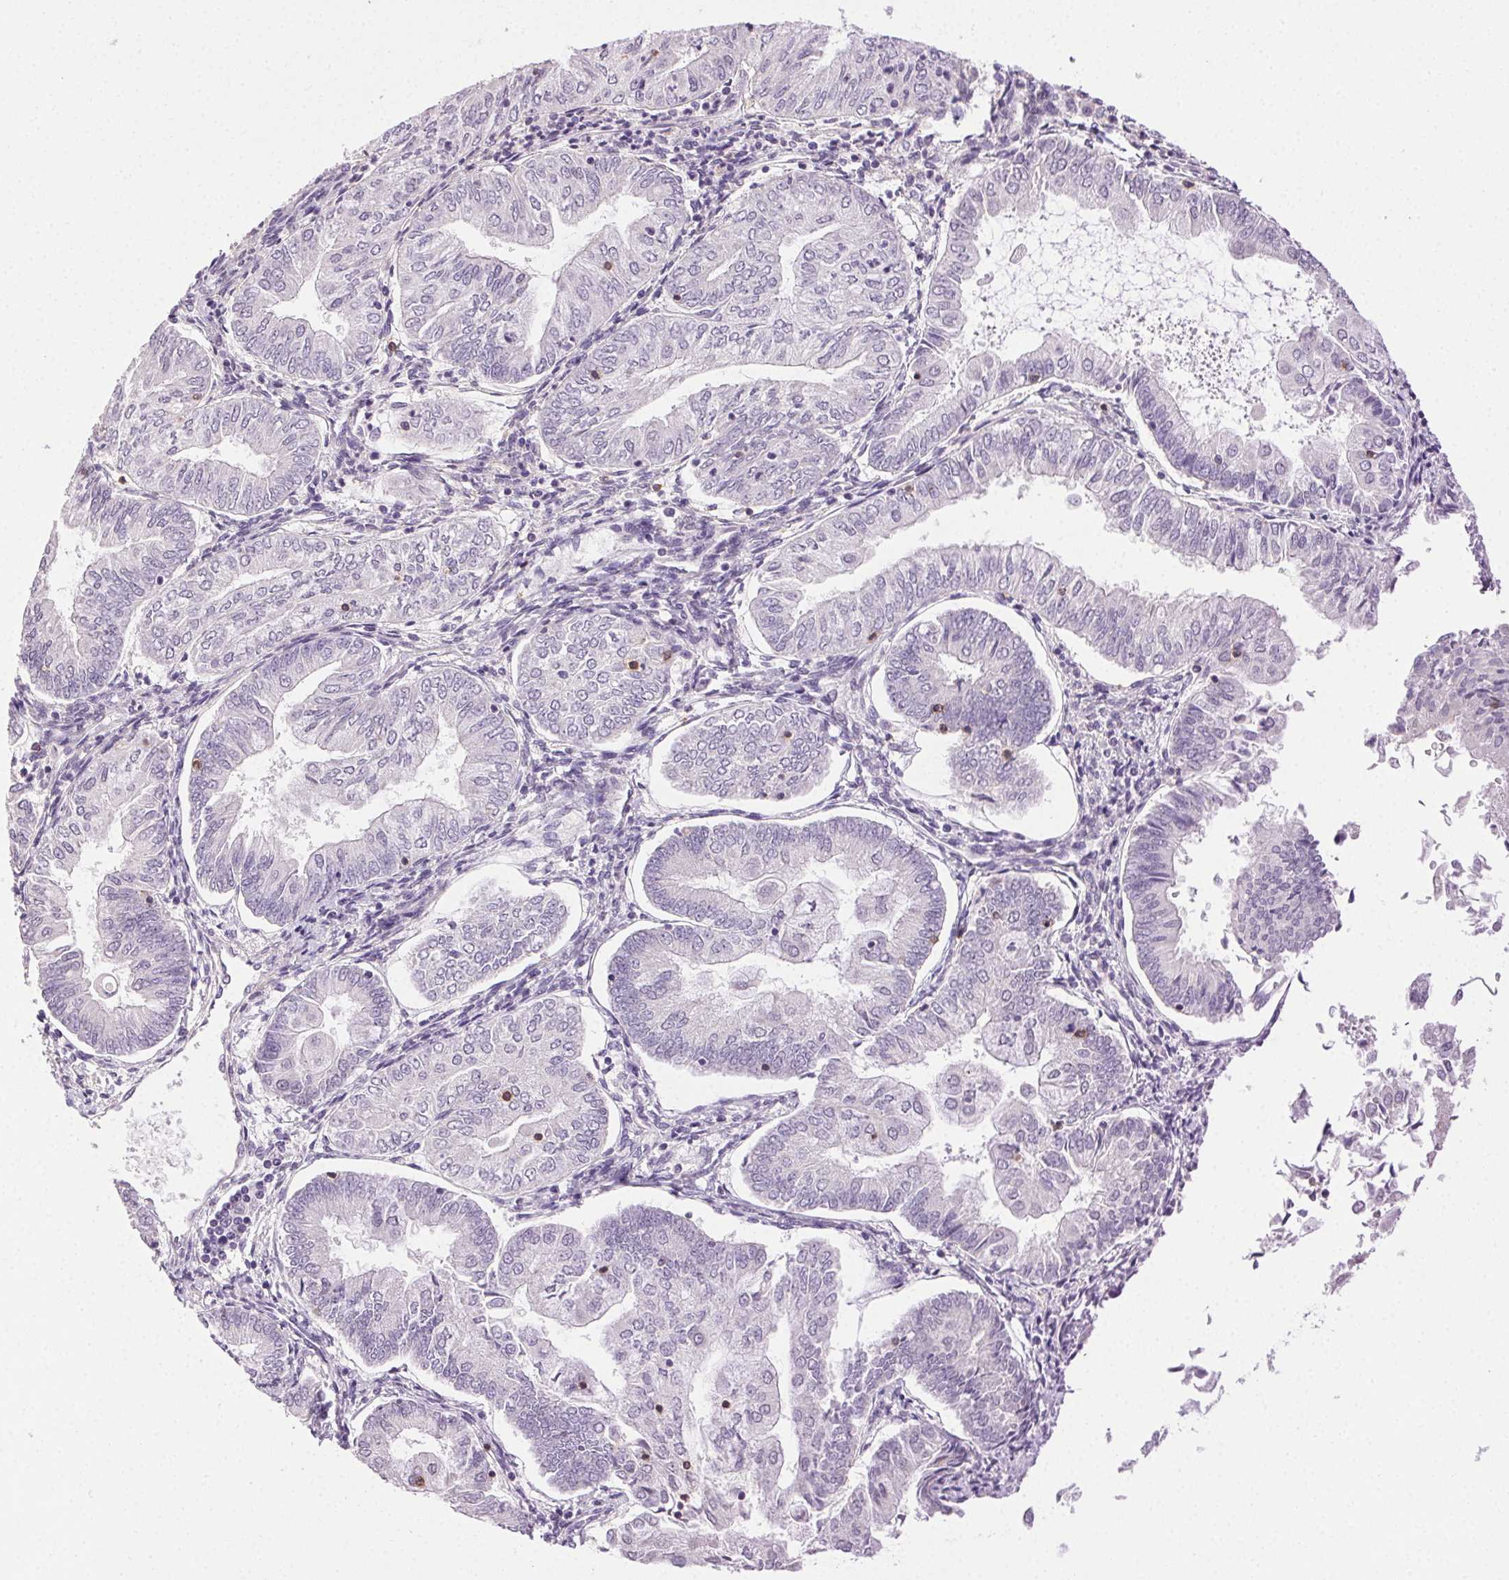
{"staining": {"intensity": "negative", "quantity": "none", "location": "none"}, "tissue": "endometrial cancer", "cell_type": "Tumor cells", "image_type": "cancer", "snomed": [{"axis": "morphology", "description": "Adenocarcinoma, NOS"}, {"axis": "topography", "description": "Endometrium"}], "caption": "DAB (3,3'-diaminobenzidine) immunohistochemical staining of endometrial cancer (adenocarcinoma) exhibits no significant expression in tumor cells.", "gene": "AKAP5", "patient": {"sex": "female", "age": 55}}